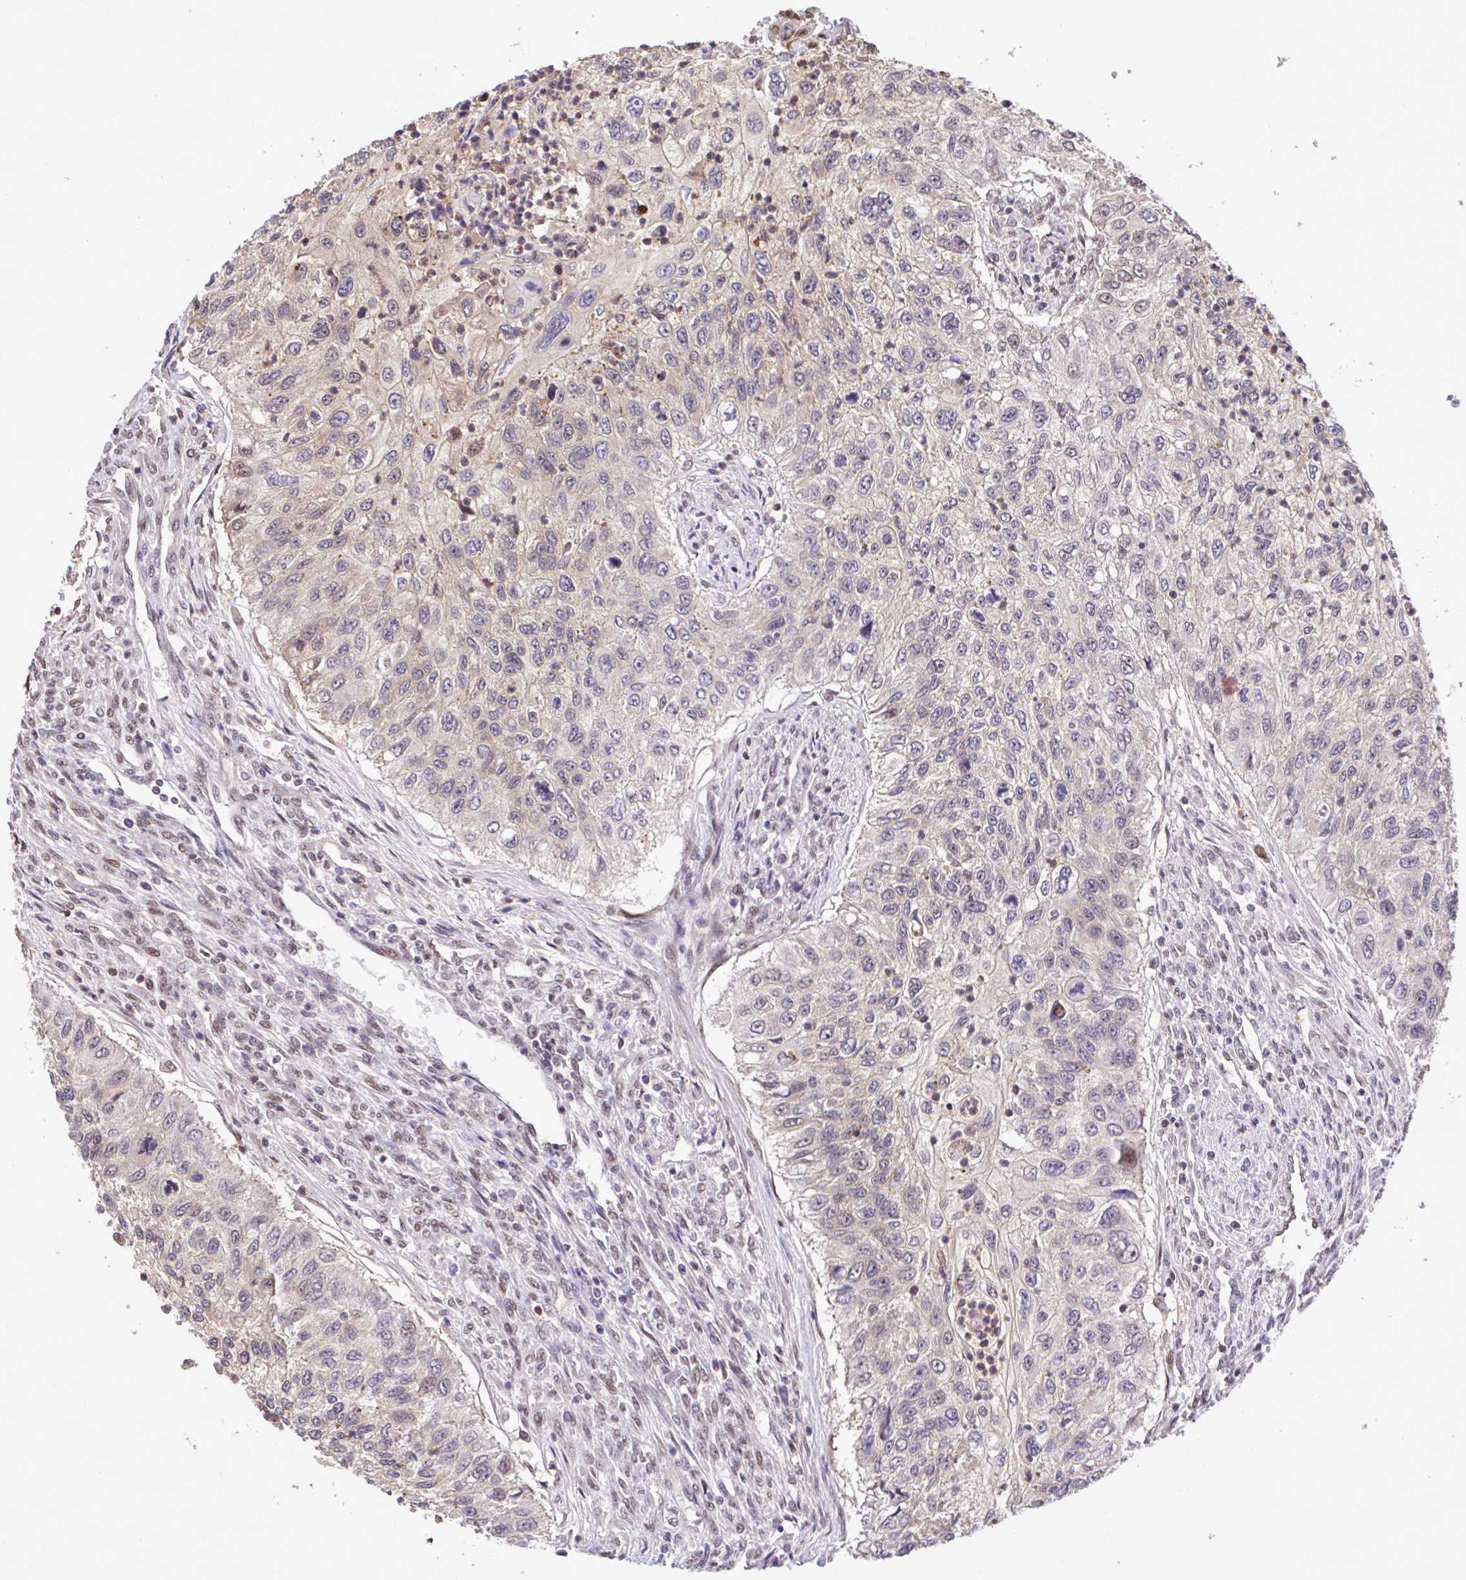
{"staining": {"intensity": "weak", "quantity": "<25%", "location": "nuclear"}, "tissue": "urothelial cancer", "cell_type": "Tumor cells", "image_type": "cancer", "snomed": [{"axis": "morphology", "description": "Urothelial carcinoma, High grade"}, {"axis": "topography", "description": "Urinary bladder"}], "caption": "Immunohistochemistry of urothelial cancer exhibits no positivity in tumor cells.", "gene": "GLIS3", "patient": {"sex": "female", "age": 60}}